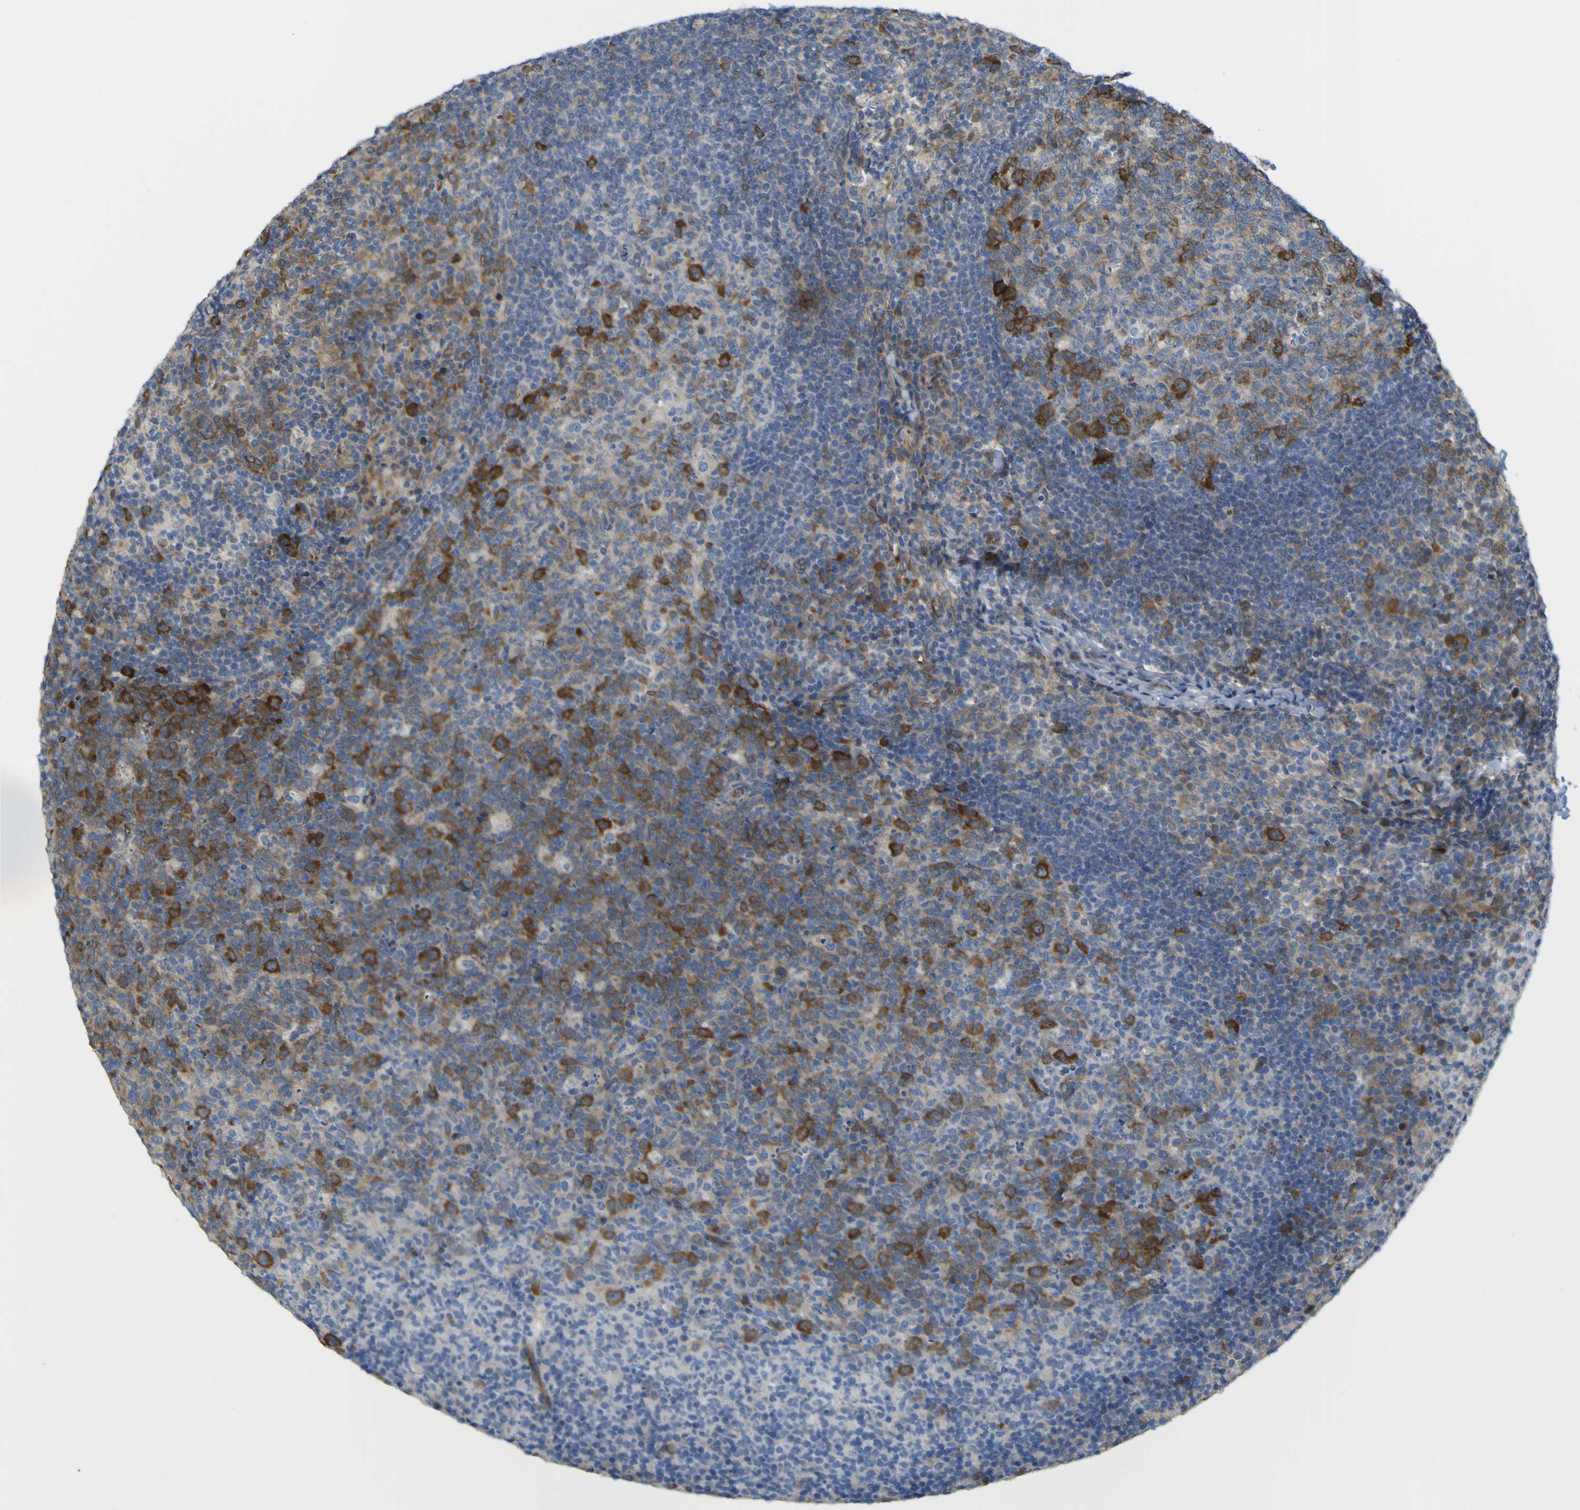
{"staining": {"intensity": "strong", "quantity": "25%-75%", "location": "cytoplasmic/membranous"}, "tissue": "lymph node", "cell_type": "Germinal center cells", "image_type": "normal", "snomed": [{"axis": "morphology", "description": "Normal tissue, NOS"}, {"axis": "morphology", "description": "Inflammation, NOS"}, {"axis": "topography", "description": "Lymph node"}], "caption": "Brown immunohistochemical staining in unremarkable human lymph node demonstrates strong cytoplasmic/membranous staining in about 25%-75% of germinal center cells. The staining was performed using DAB (3,3'-diaminobenzidine), with brown indicating positive protein expression. Nuclei are stained blue with hematoxylin.", "gene": "JPH1", "patient": {"sex": "male", "age": 55}}